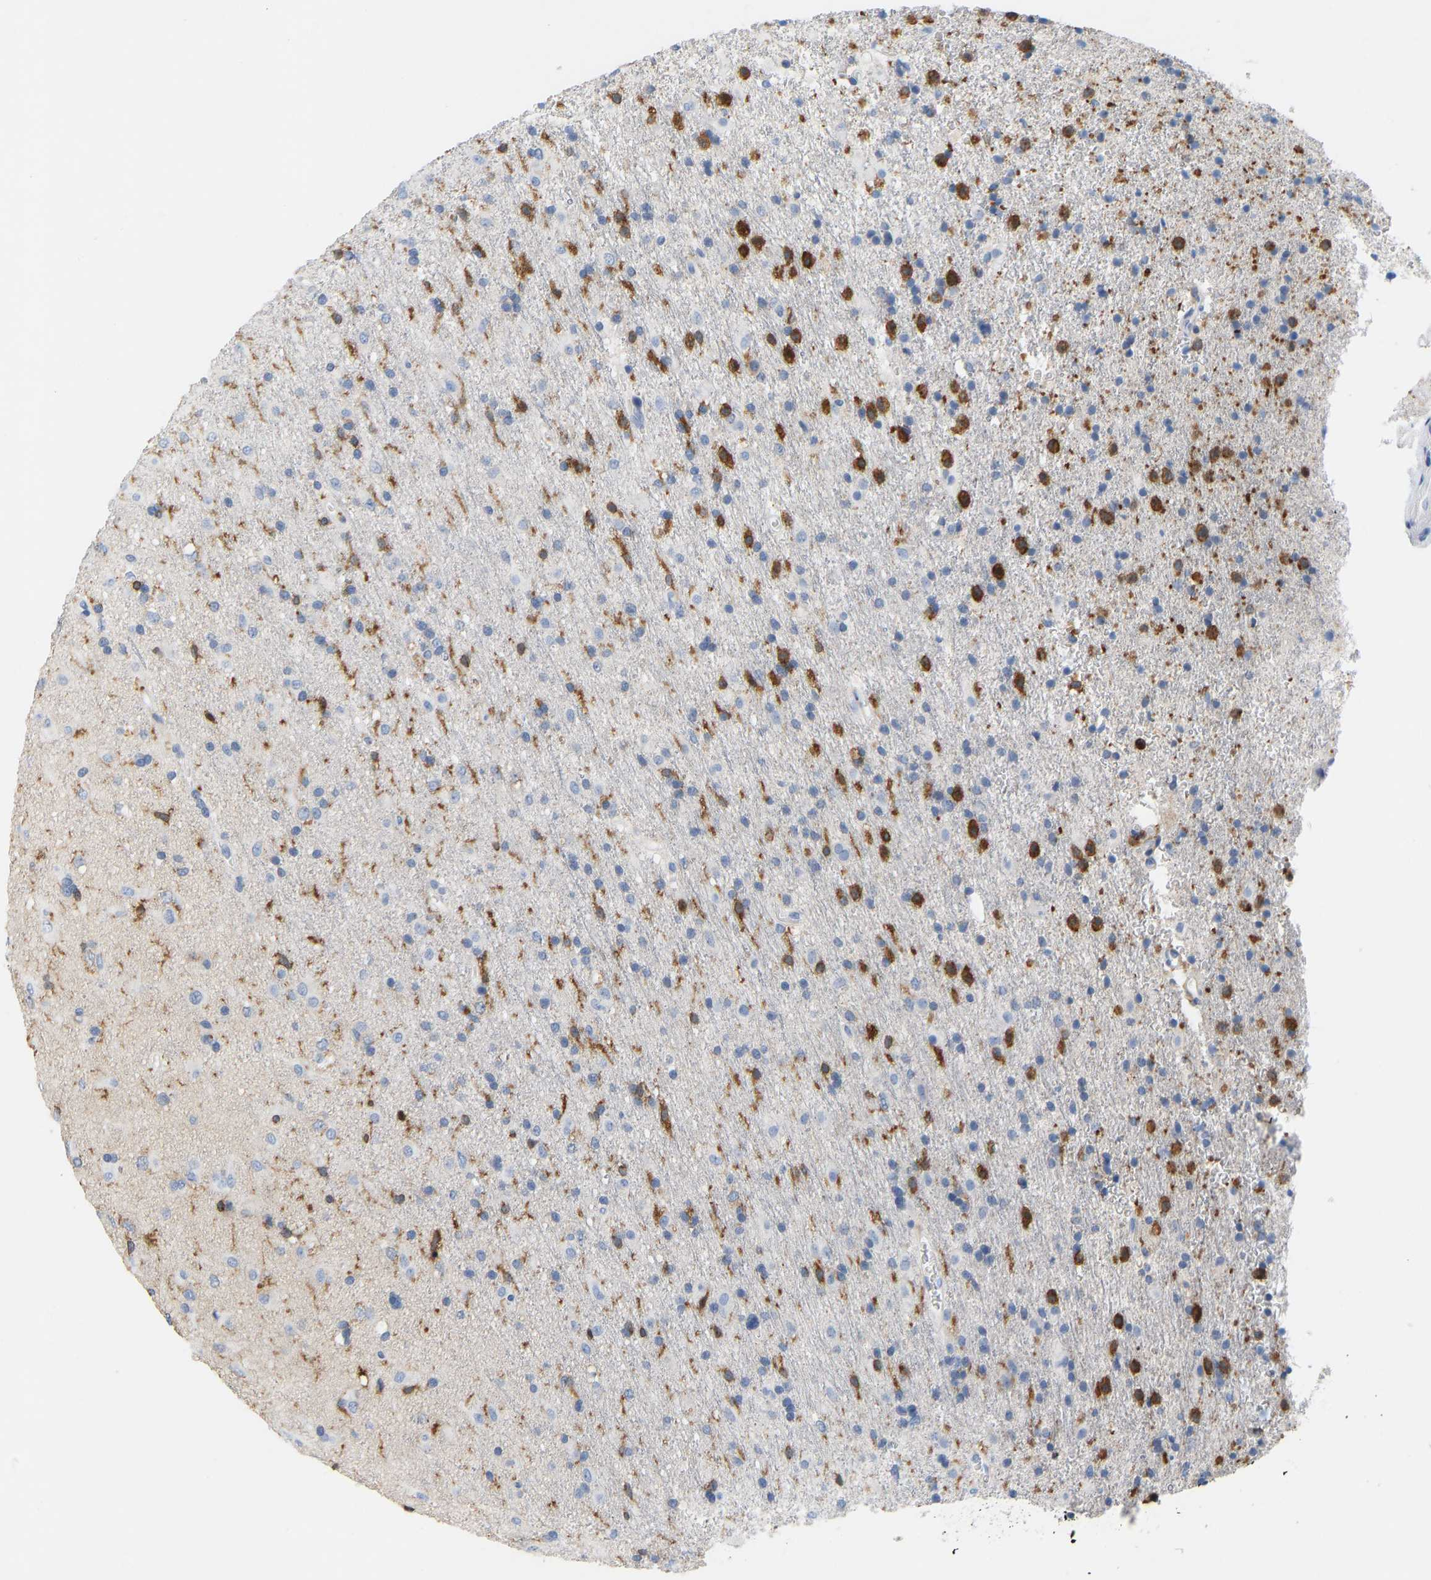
{"staining": {"intensity": "negative", "quantity": "none", "location": "none"}, "tissue": "glioma", "cell_type": "Tumor cells", "image_type": "cancer", "snomed": [{"axis": "morphology", "description": "Glioma, malignant, Low grade"}, {"axis": "topography", "description": "Brain"}], "caption": "The micrograph reveals no significant staining in tumor cells of low-grade glioma (malignant).", "gene": "EVL", "patient": {"sex": "male", "age": 65}}